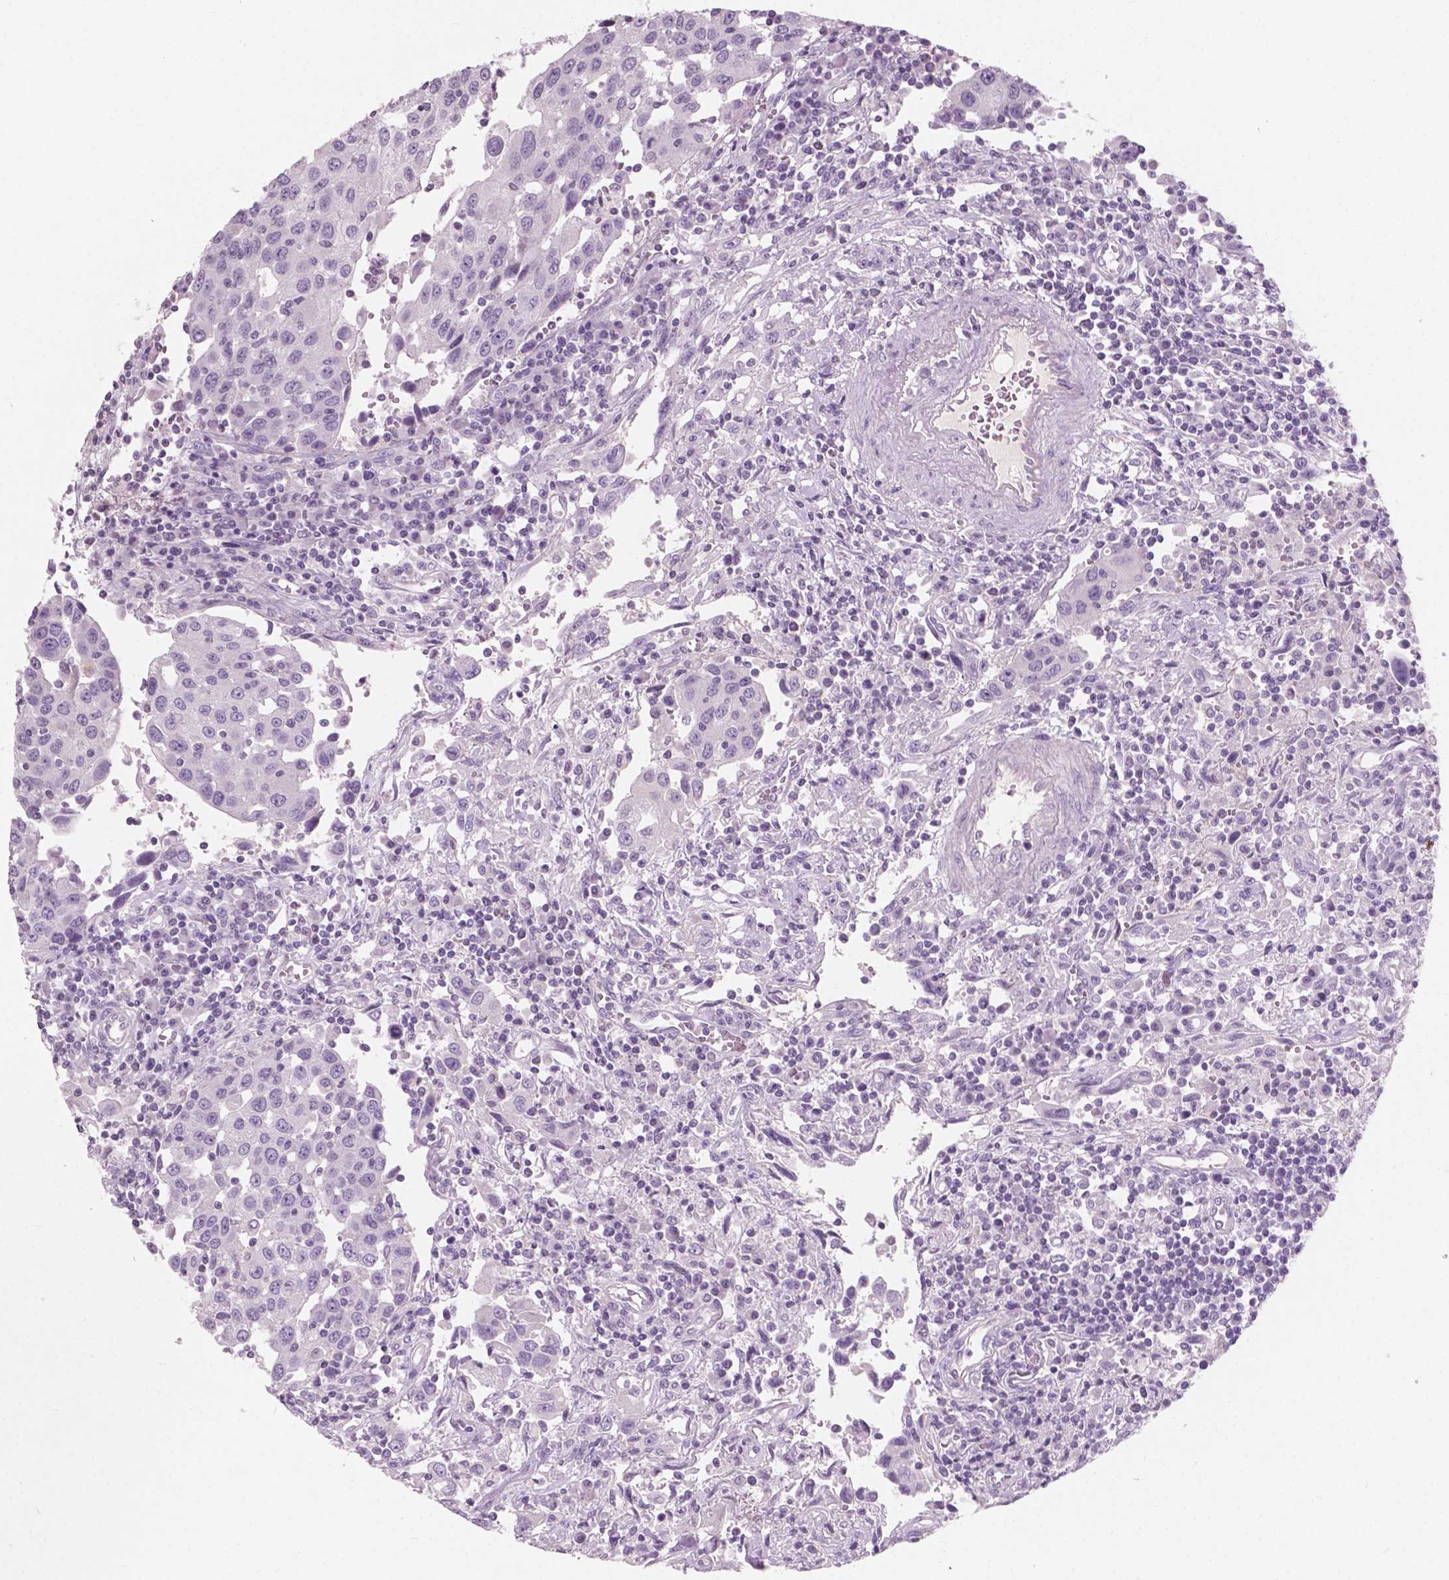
{"staining": {"intensity": "negative", "quantity": "none", "location": "none"}, "tissue": "urothelial cancer", "cell_type": "Tumor cells", "image_type": "cancer", "snomed": [{"axis": "morphology", "description": "Urothelial carcinoma, High grade"}, {"axis": "topography", "description": "Urinary bladder"}], "caption": "Tumor cells are negative for brown protein staining in urothelial carcinoma (high-grade).", "gene": "AWAT1", "patient": {"sex": "female", "age": 85}}